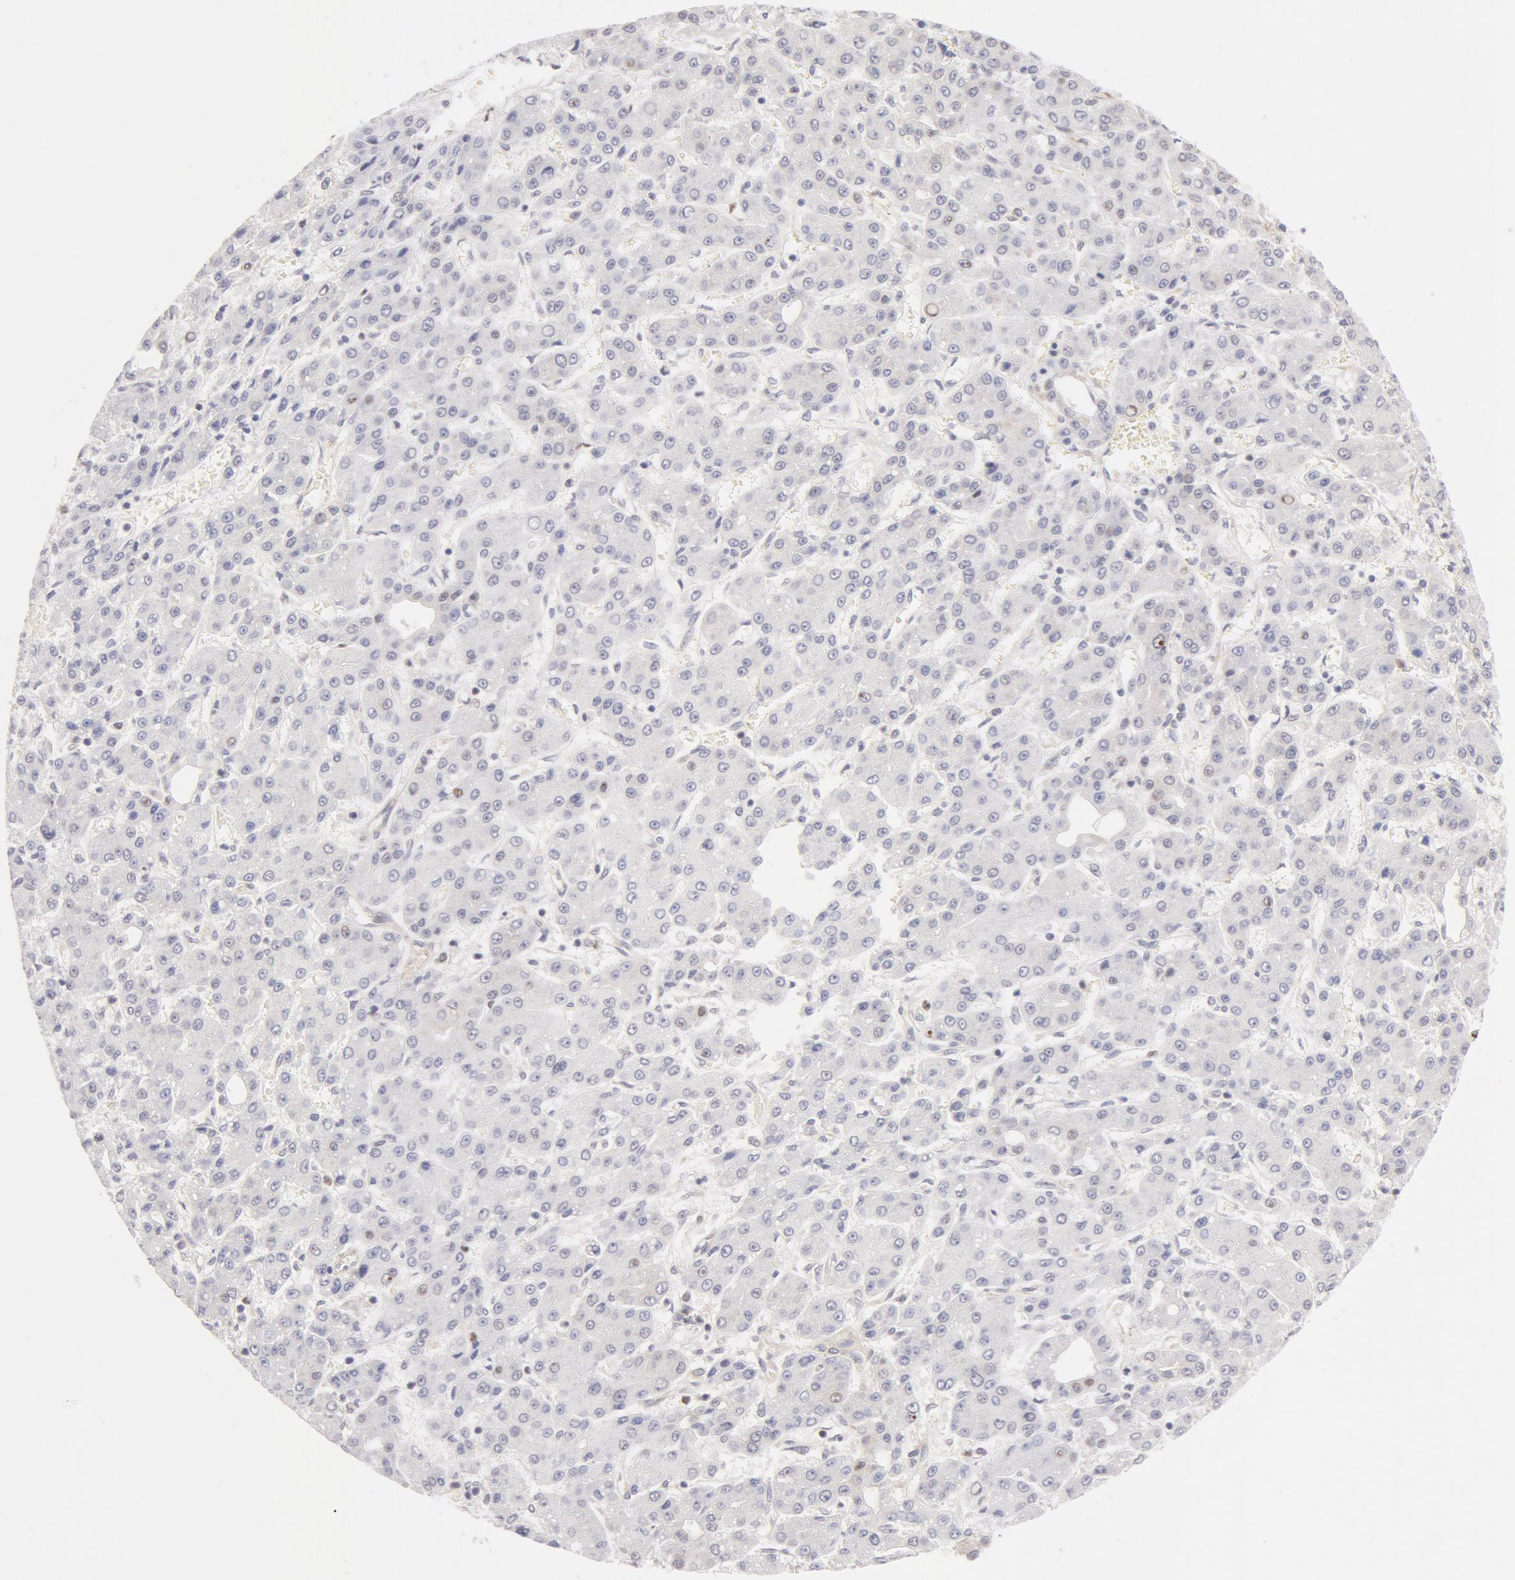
{"staining": {"intensity": "negative", "quantity": "none", "location": "none"}, "tissue": "liver cancer", "cell_type": "Tumor cells", "image_type": "cancer", "snomed": [{"axis": "morphology", "description": "Carcinoma, Hepatocellular, NOS"}, {"axis": "topography", "description": "Liver"}], "caption": "This is an immunohistochemistry (IHC) histopathology image of hepatocellular carcinoma (liver). There is no staining in tumor cells.", "gene": "DDX3Y", "patient": {"sex": "male", "age": 69}}